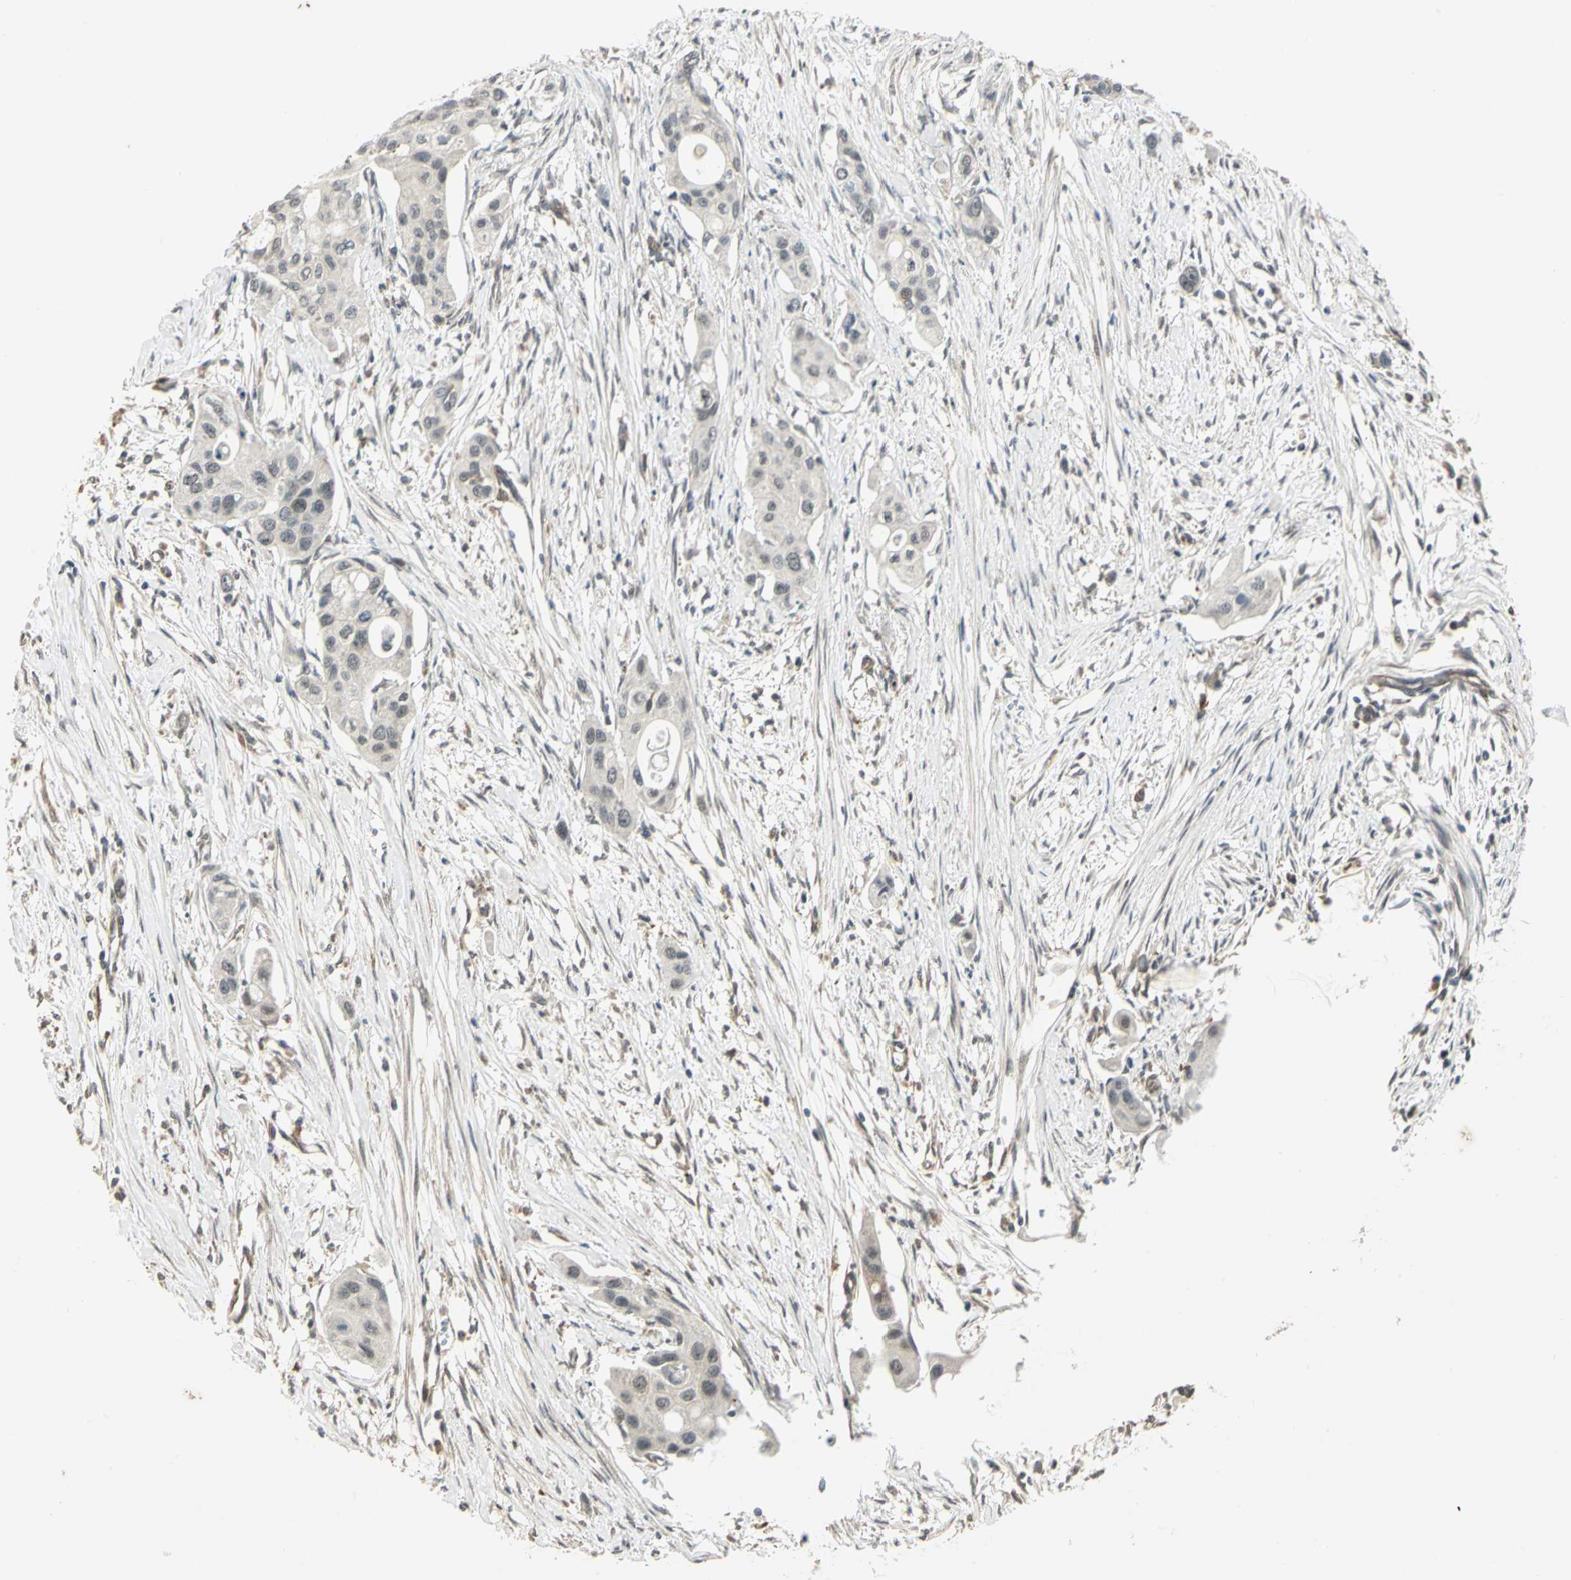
{"staining": {"intensity": "negative", "quantity": "none", "location": "none"}, "tissue": "pancreatic cancer", "cell_type": "Tumor cells", "image_type": "cancer", "snomed": [{"axis": "morphology", "description": "Adenocarcinoma, NOS"}, {"axis": "topography", "description": "Pancreas"}], "caption": "Pancreatic cancer was stained to show a protein in brown. There is no significant expression in tumor cells.", "gene": "PLAGL2", "patient": {"sex": "female", "age": 60}}